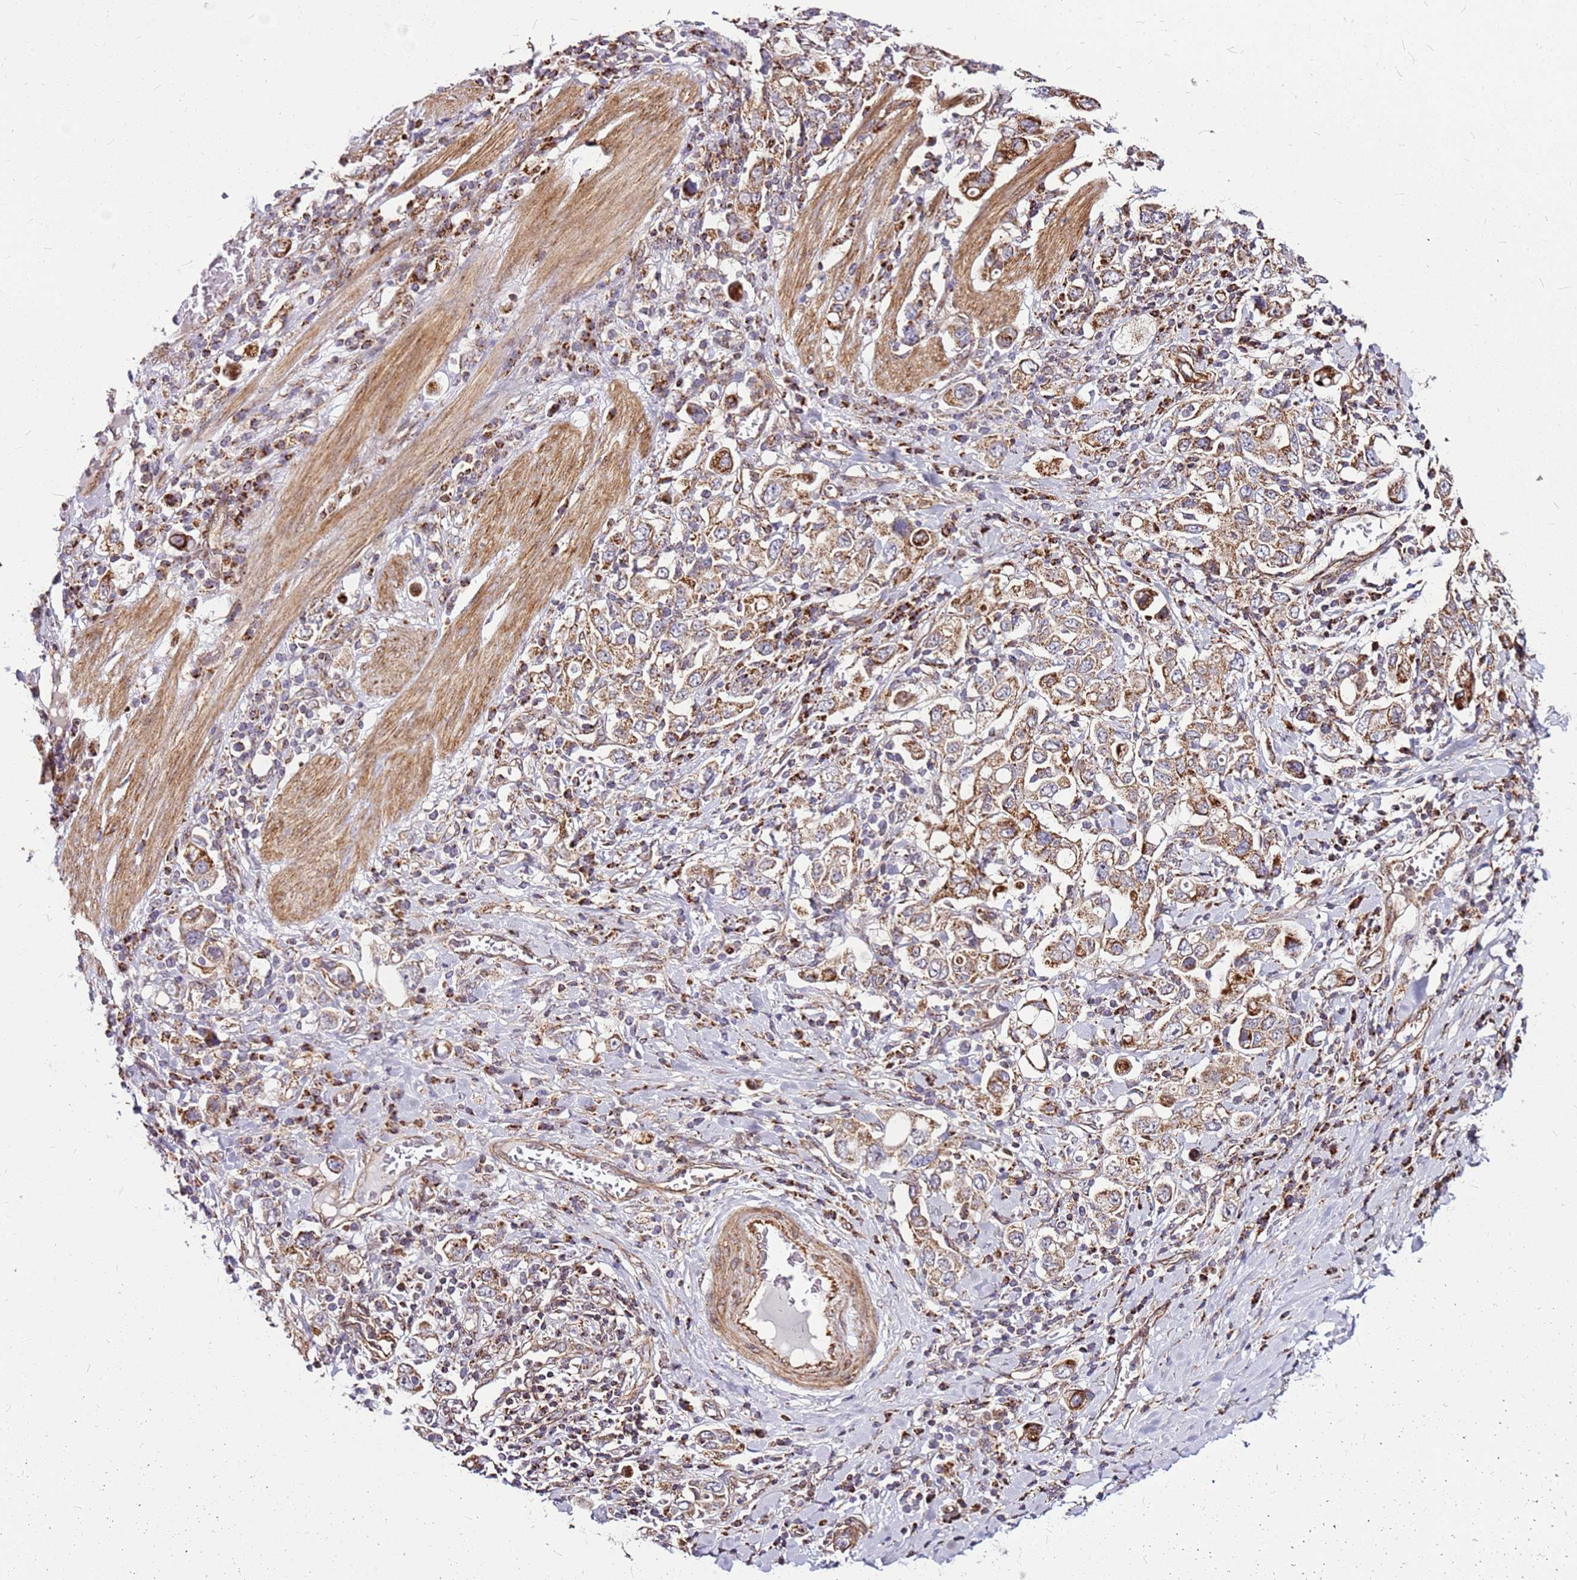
{"staining": {"intensity": "moderate", "quantity": ">75%", "location": "cytoplasmic/membranous"}, "tissue": "stomach cancer", "cell_type": "Tumor cells", "image_type": "cancer", "snomed": [{"axis": "morphology", "description": "Adenocarcinoma, NOS"}, {"axis": "topography", "description": "Stomach, upper"}], "caption": "Protein analysis of stomach cancer (adenocarcinoma) tissue shows moderate cytoplasmic/membranous positivity in about >75% of tumor cells.", "gene": "OR51T1", "patient": {"sex": "male", "age": 62}}